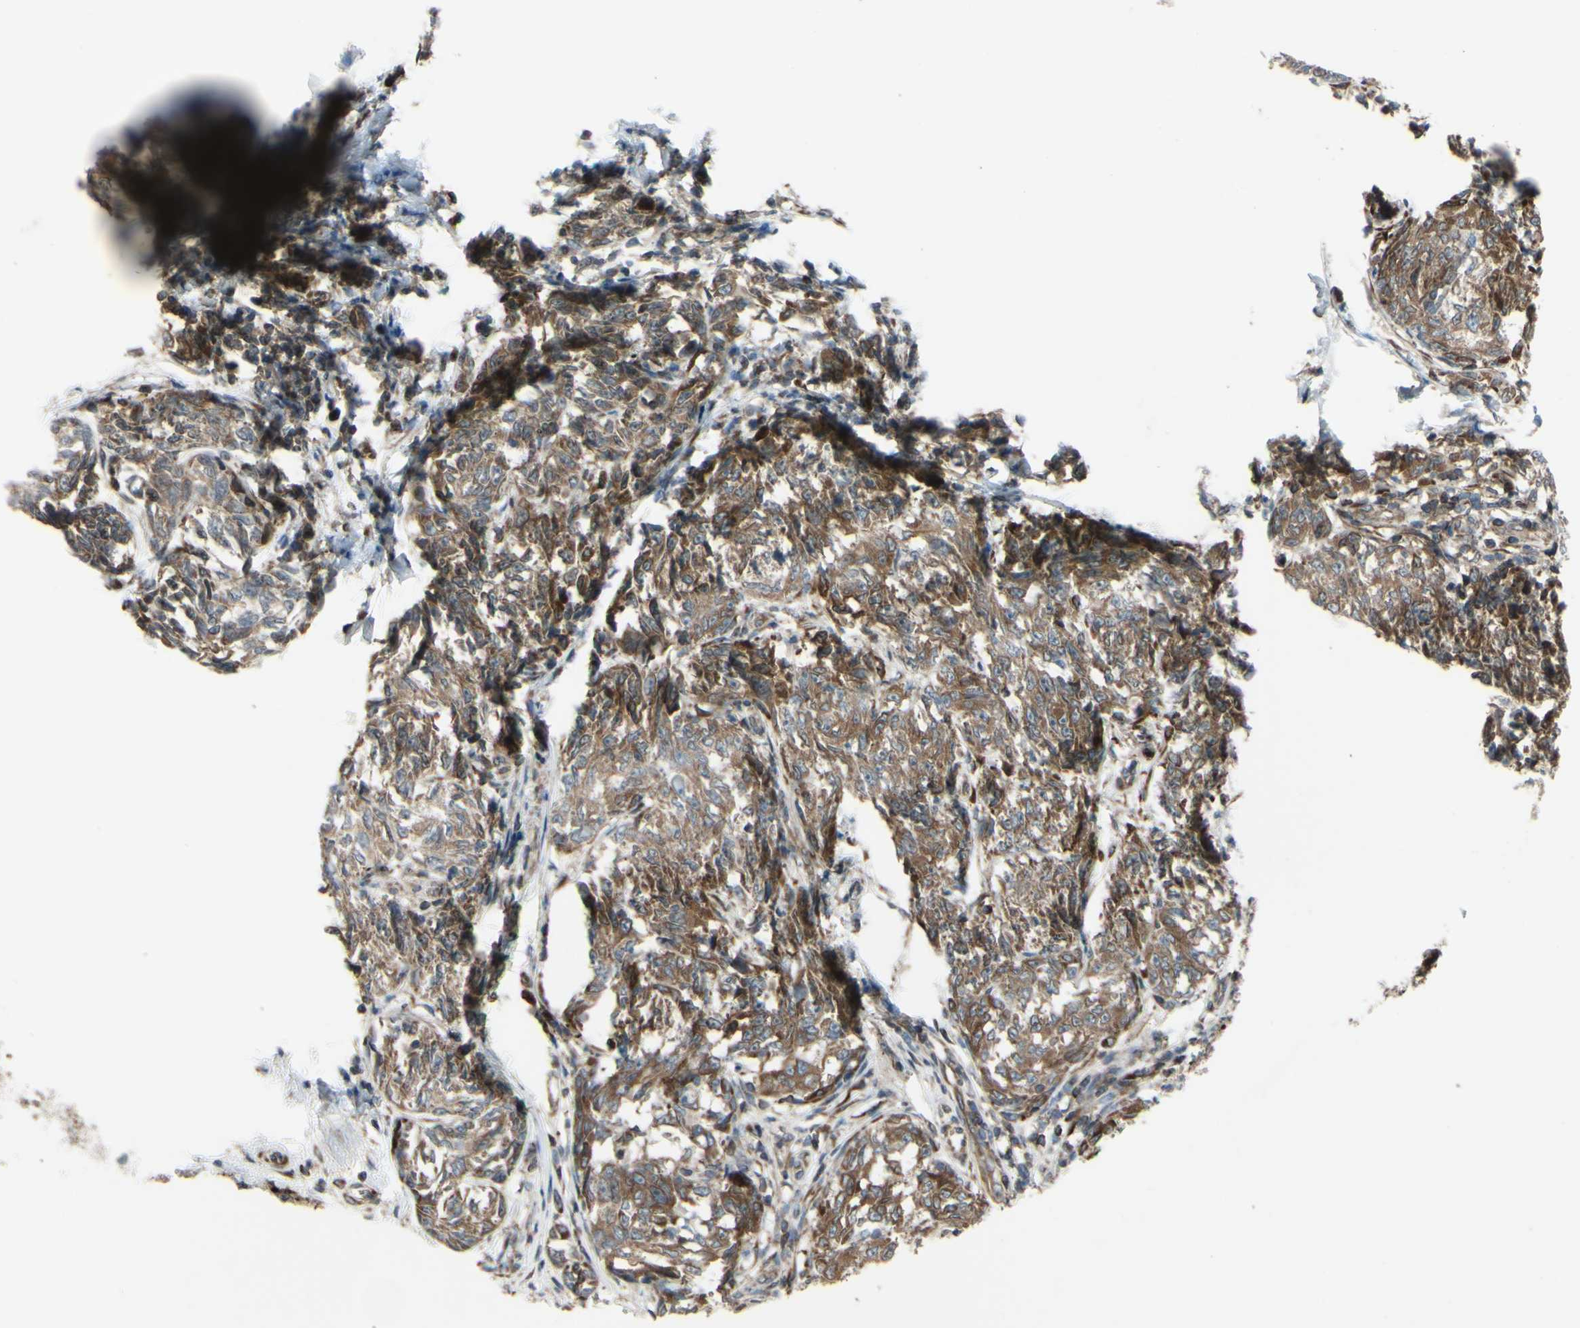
{"staining": {"intensity": "moderate", "quantity": ">75%", "location": "cytoplasmic/membranous"}, "tissue": "melanoma", "cell_type": "Tumor cells", "image_type": "cancer", "snomed": [{"axis": "morphology", "description": "Malignant melanoma, NOS"}, {"axis": "topography", "description": "Skin"}], "caption": "An image showing moderate cytoplasmic/membranous positivity in approximately >75% of tumor cells in malignant melanoma, as visualized by brown immunohistochemical staining.", "gene": "PRAF2", "patient": {"sex": "female", "age": 64}}